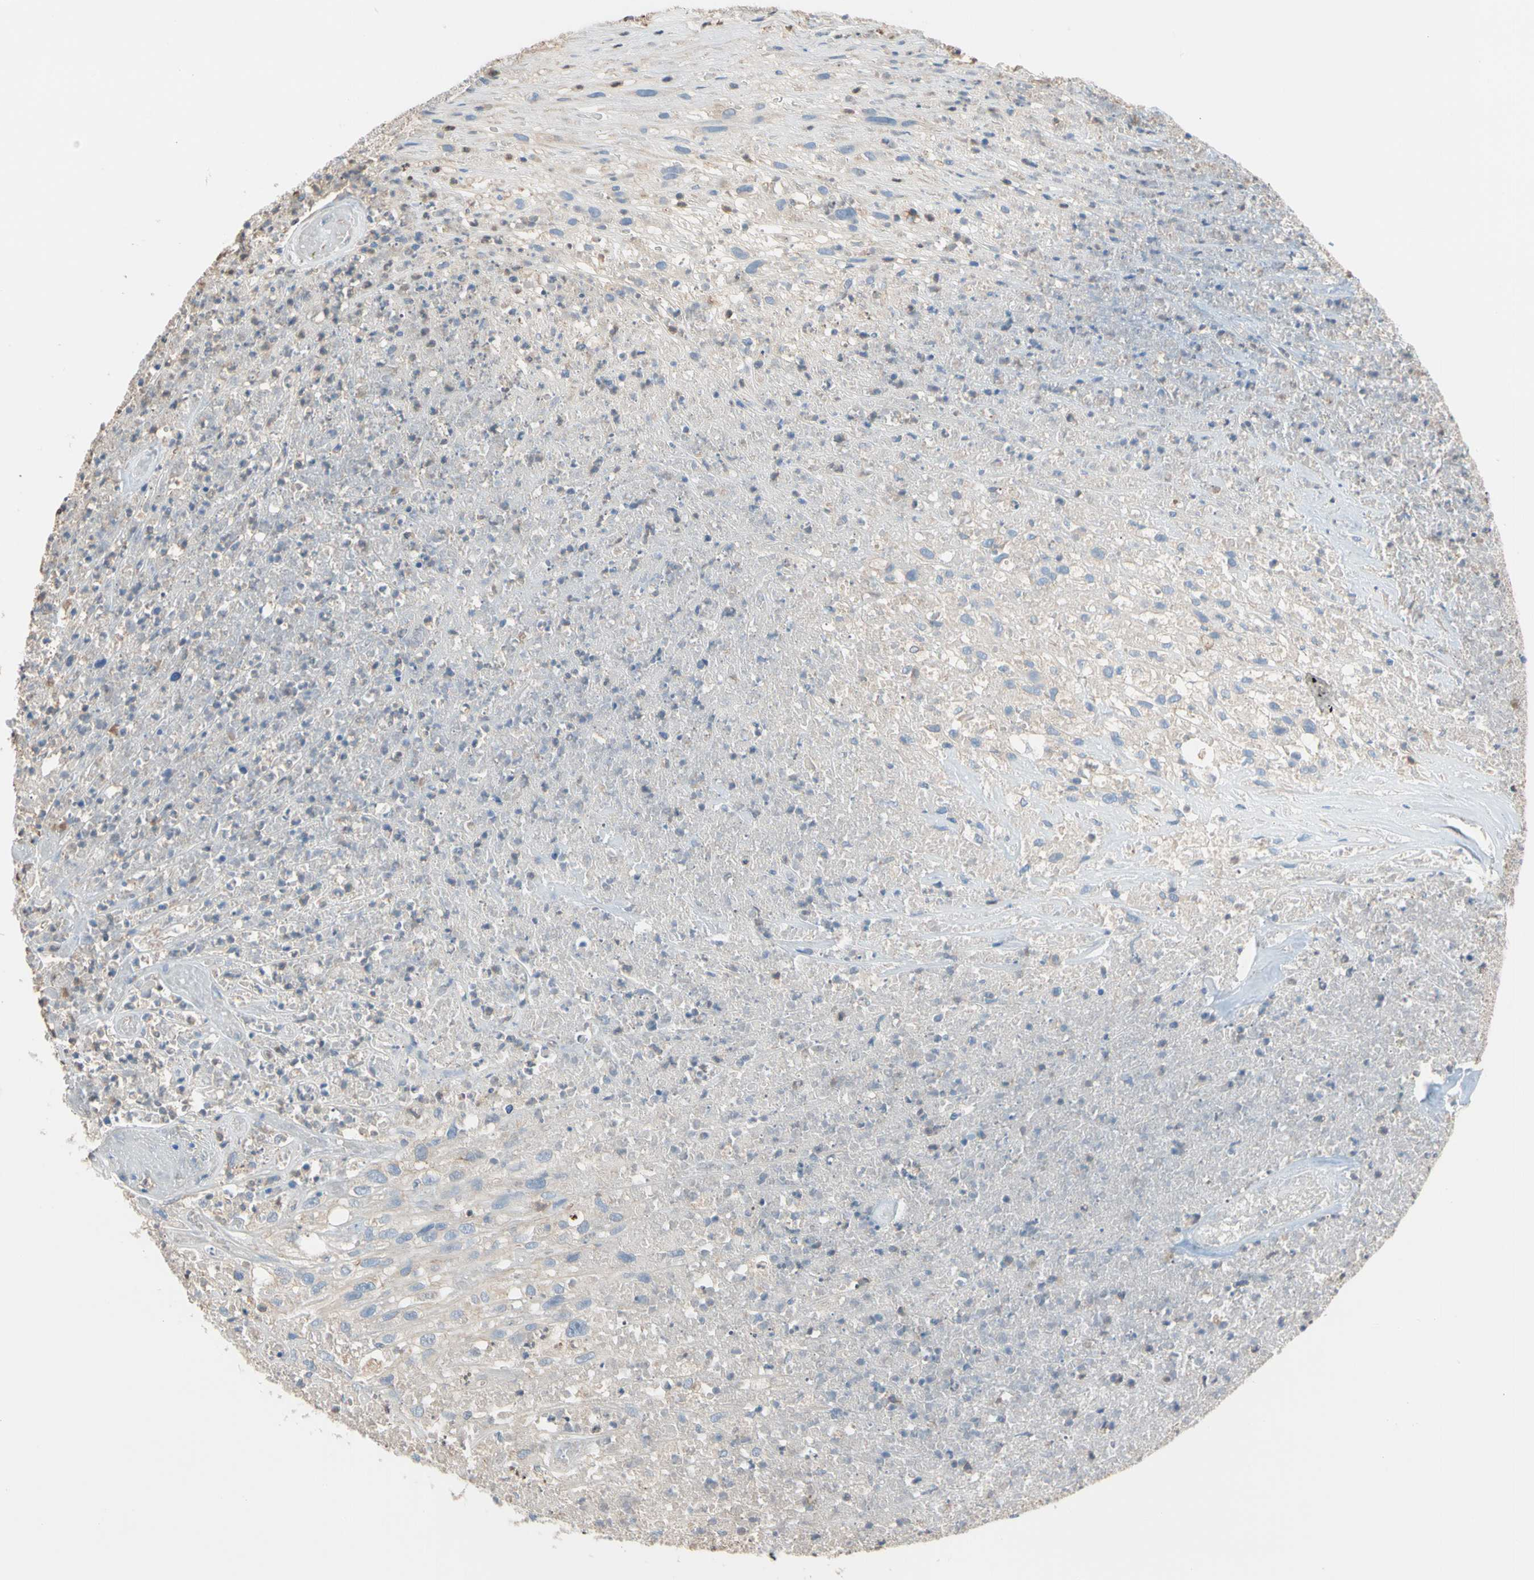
{"staining": {"intensity": "negative", "quantity": "none", "location": "none"}, "tissue": "urothelial cancer", "cell_type": "Tumor cells", "image_type": "cancer", "snomed": [{"axis": "morphology", "description": "Urothelial carcinoma, High grade"}, {"axis": "topography", "description": "Urinary bladder"}], "caption": "The image shows no staining of tumor cells in urothelial carcinoma (high-grade). Nuclei are stained in blue.", "gene": "BBOX1", "patient": {"sex": "male", "age": 66}}